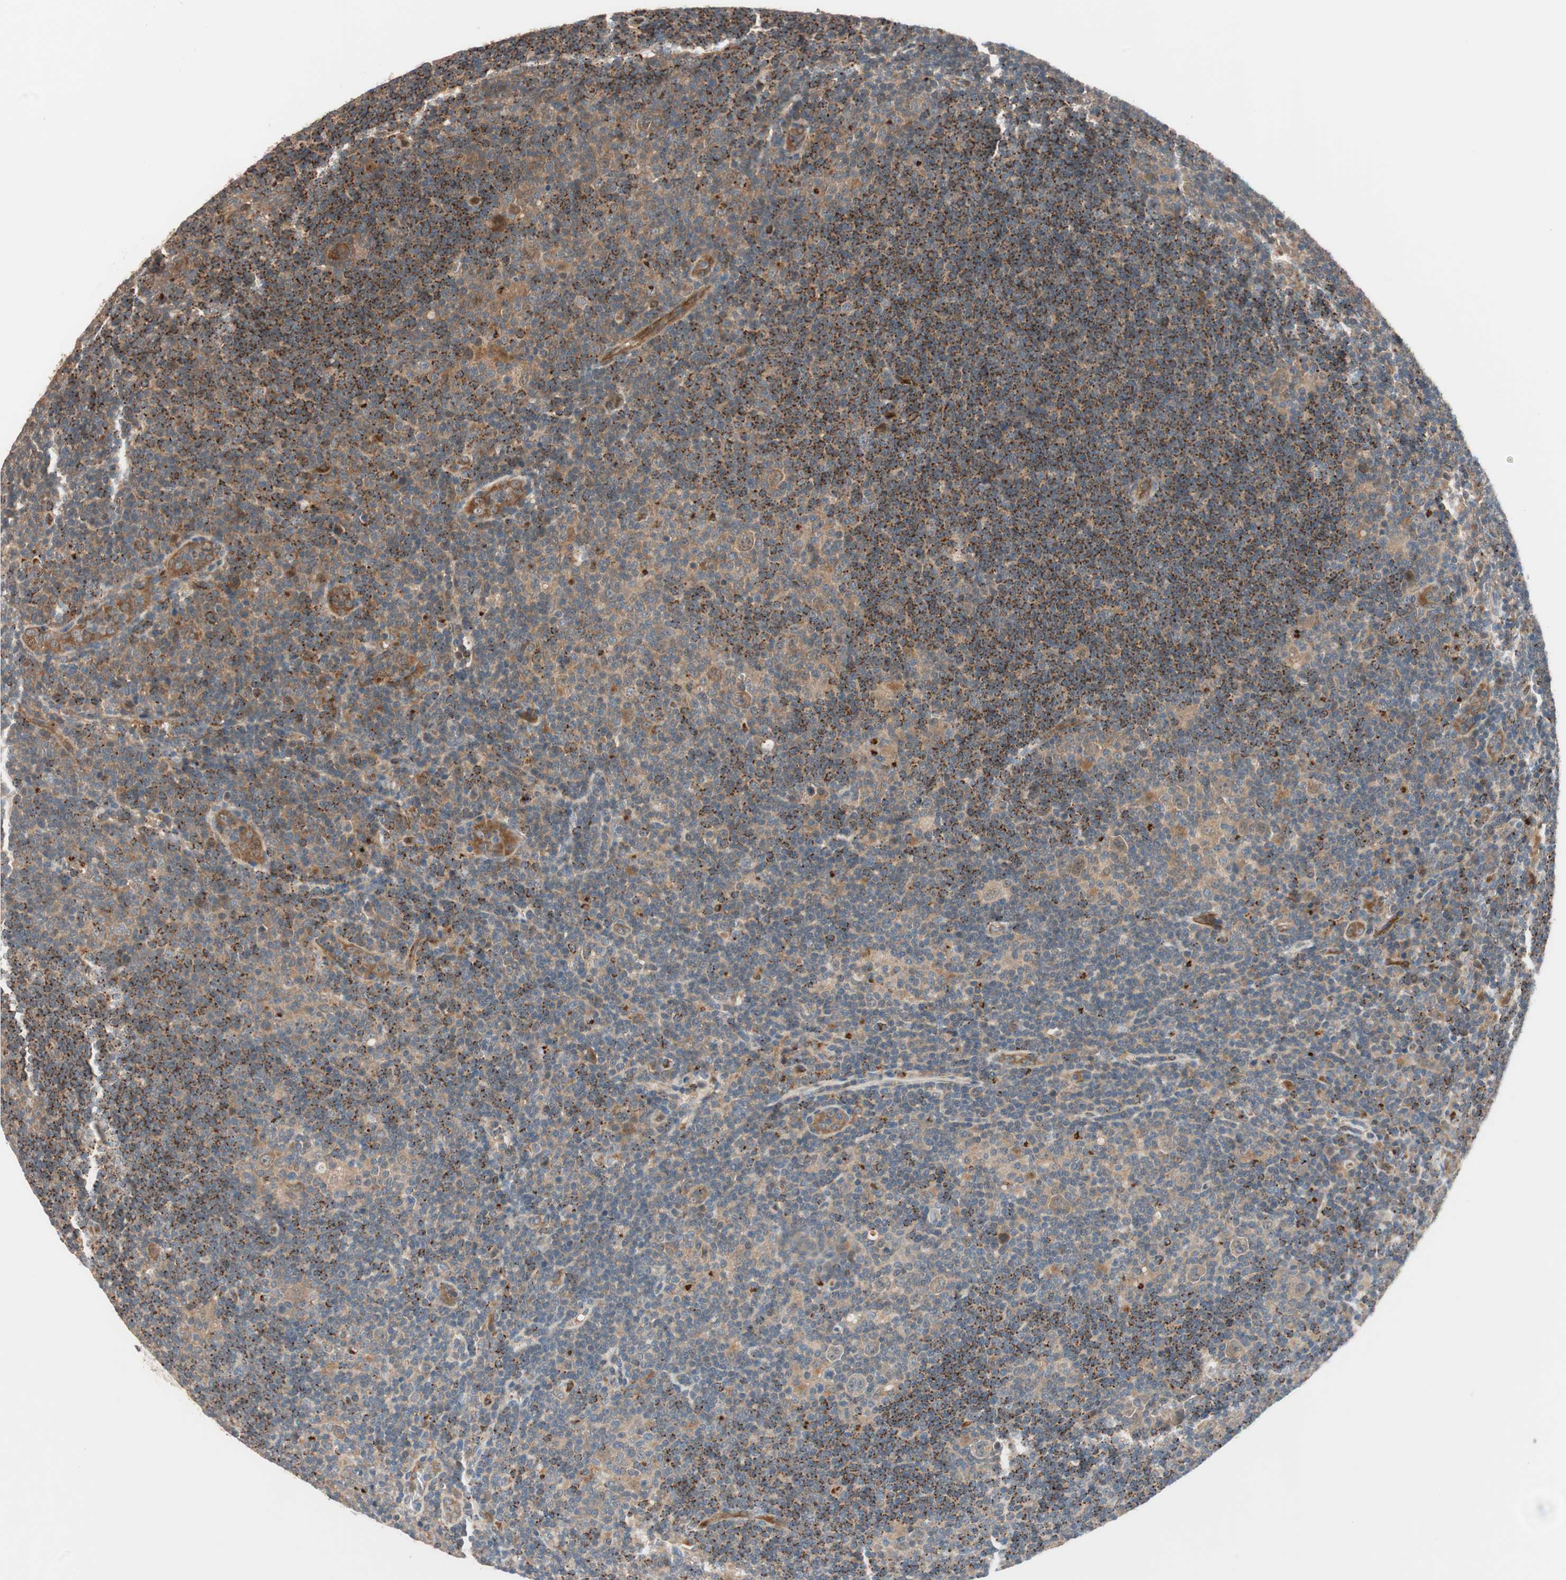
{"staining": {"intensity": "weak", "quantity": ">75%", "location": "cytoplasmic/membranous"}, "tissue": "lymphoma", "cell_type": "Tumor cells", "image_type": "cancer", "snomed": [{"axis": "morphology", "description": "Hodgkin's disease, NOS"}, {"axis": "topography", "description": "Lymph node"}], "caption": "Immunohistochemical staining of human Hodgkin's disease displays low levels of weak cytoplasmic/membranous protein expression in about >75% of tumor cells.", "gene": "PIK3R3", "patient": {"sex": "female", "age": 57}}